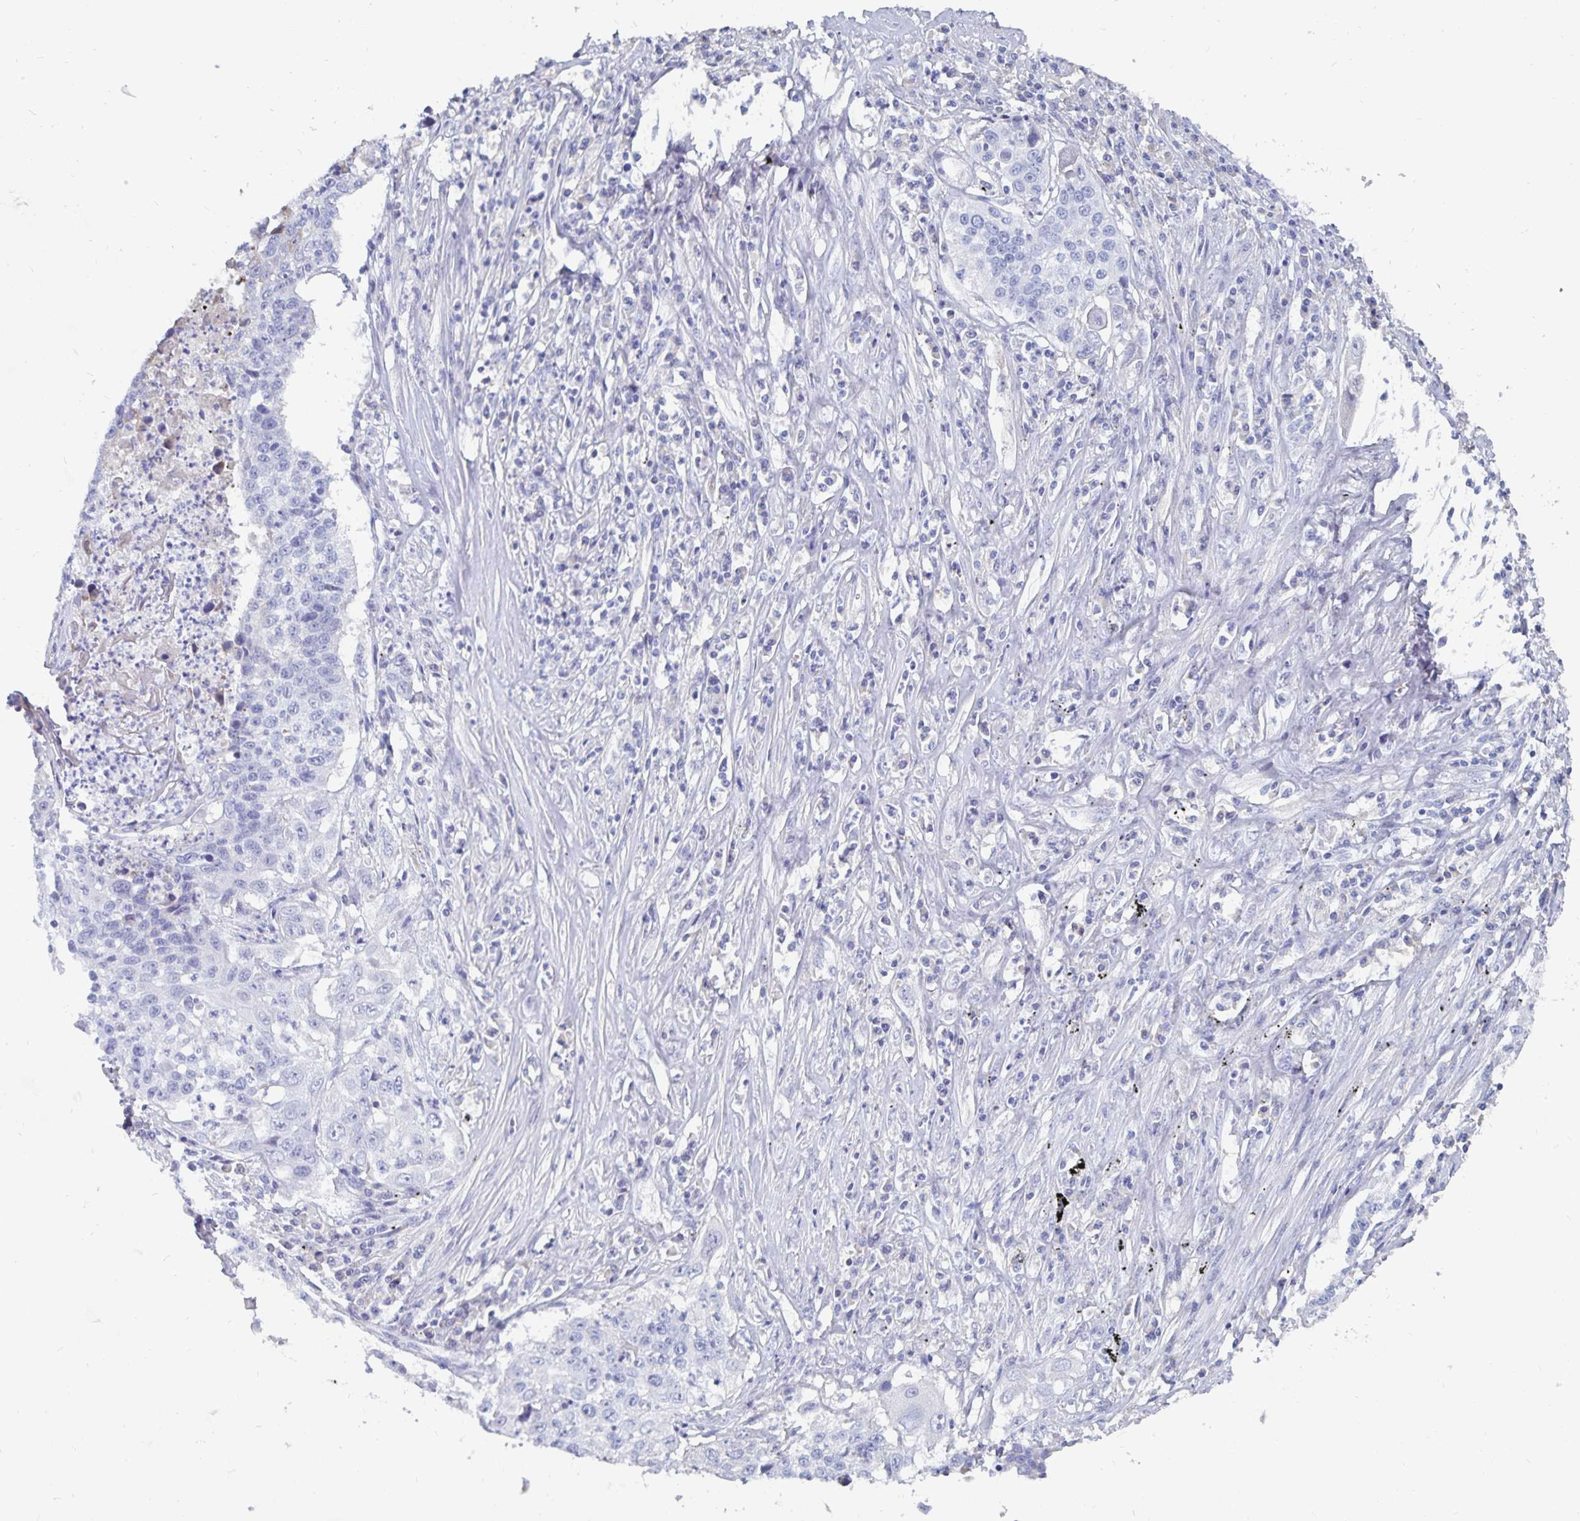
{"staining": {"intensity": "negative", "quantity": "none", "location": "none"}, "tissue": "lung cancer", "cell_type": "Tumor cells", "image_type": "cancer", "snomed": [{"axis": "morphology", "description": "Squamous cell carcinoma, NOS"}, {"axis": "morphology", "description": "Squamous cell carcinoma, metastatic, NOS"}, {"axis": "topography", "description": "Lung"}, {"axis": "topography", "description": "Pleura, NOS"}], "caption": "Tumor cells are negative for protein expression in human lung squamous cell carcinoma.", "gene": "CFAP69", "patient": {"sex": "male", "age": 72}}